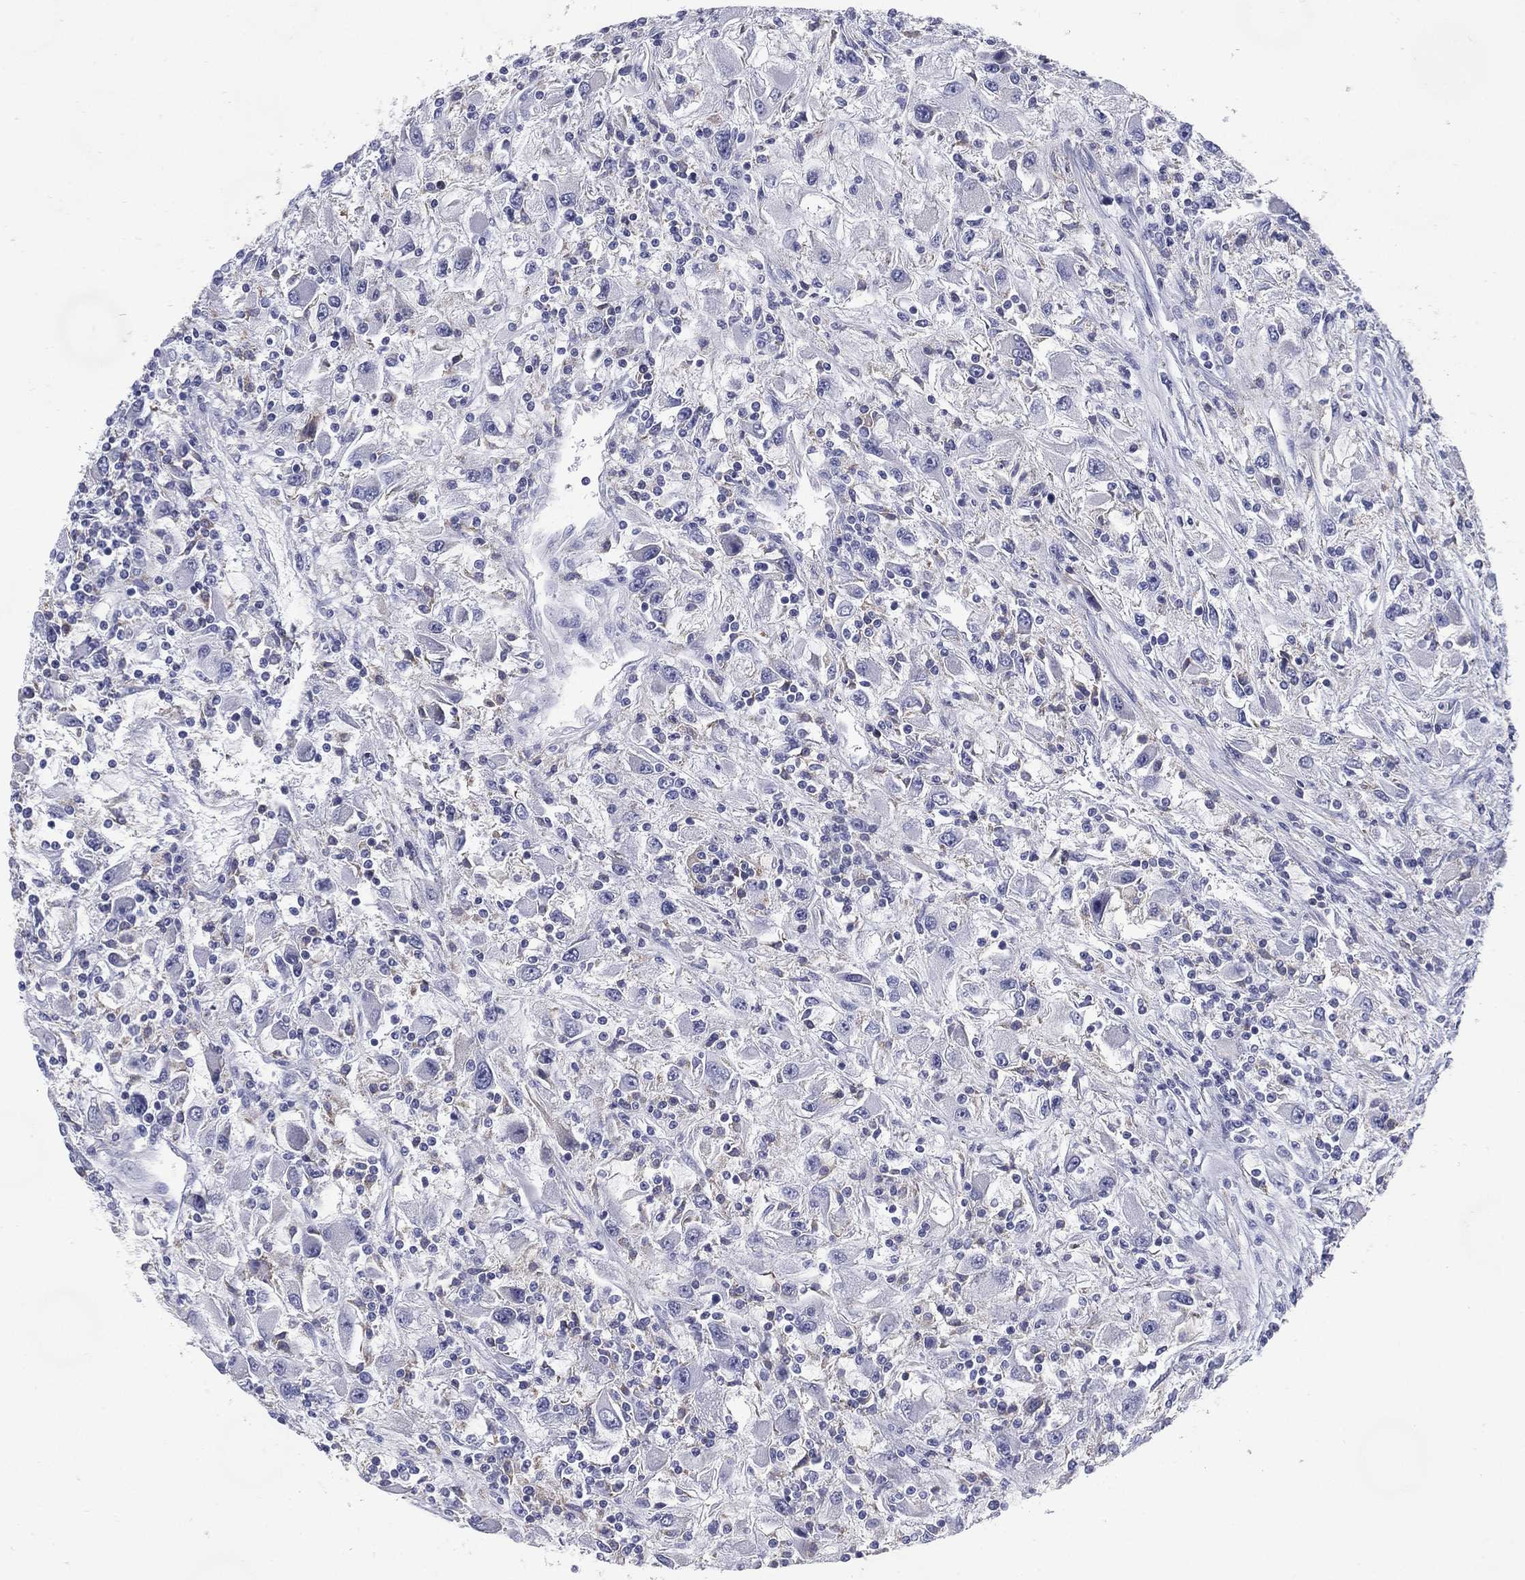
{"staining": {"intensity": "negative", "quantity": "none", "location": "none"}, "tissue": "renal cancer", "cell_type": "Tumor cells", "image_type": "cancer", "snomed": [{"axis": "morphology", "description": "Adenocarcinoma, NOS"}, {"axis": "topography", "description": "Kidney"}], "caption": "Adenocarcinoma (renal) stained for a protein using immunohistochemistry shows no positivity tumor cells.", "gene": "C19orf18", "patient": {"sex": "female", "age": 67}}